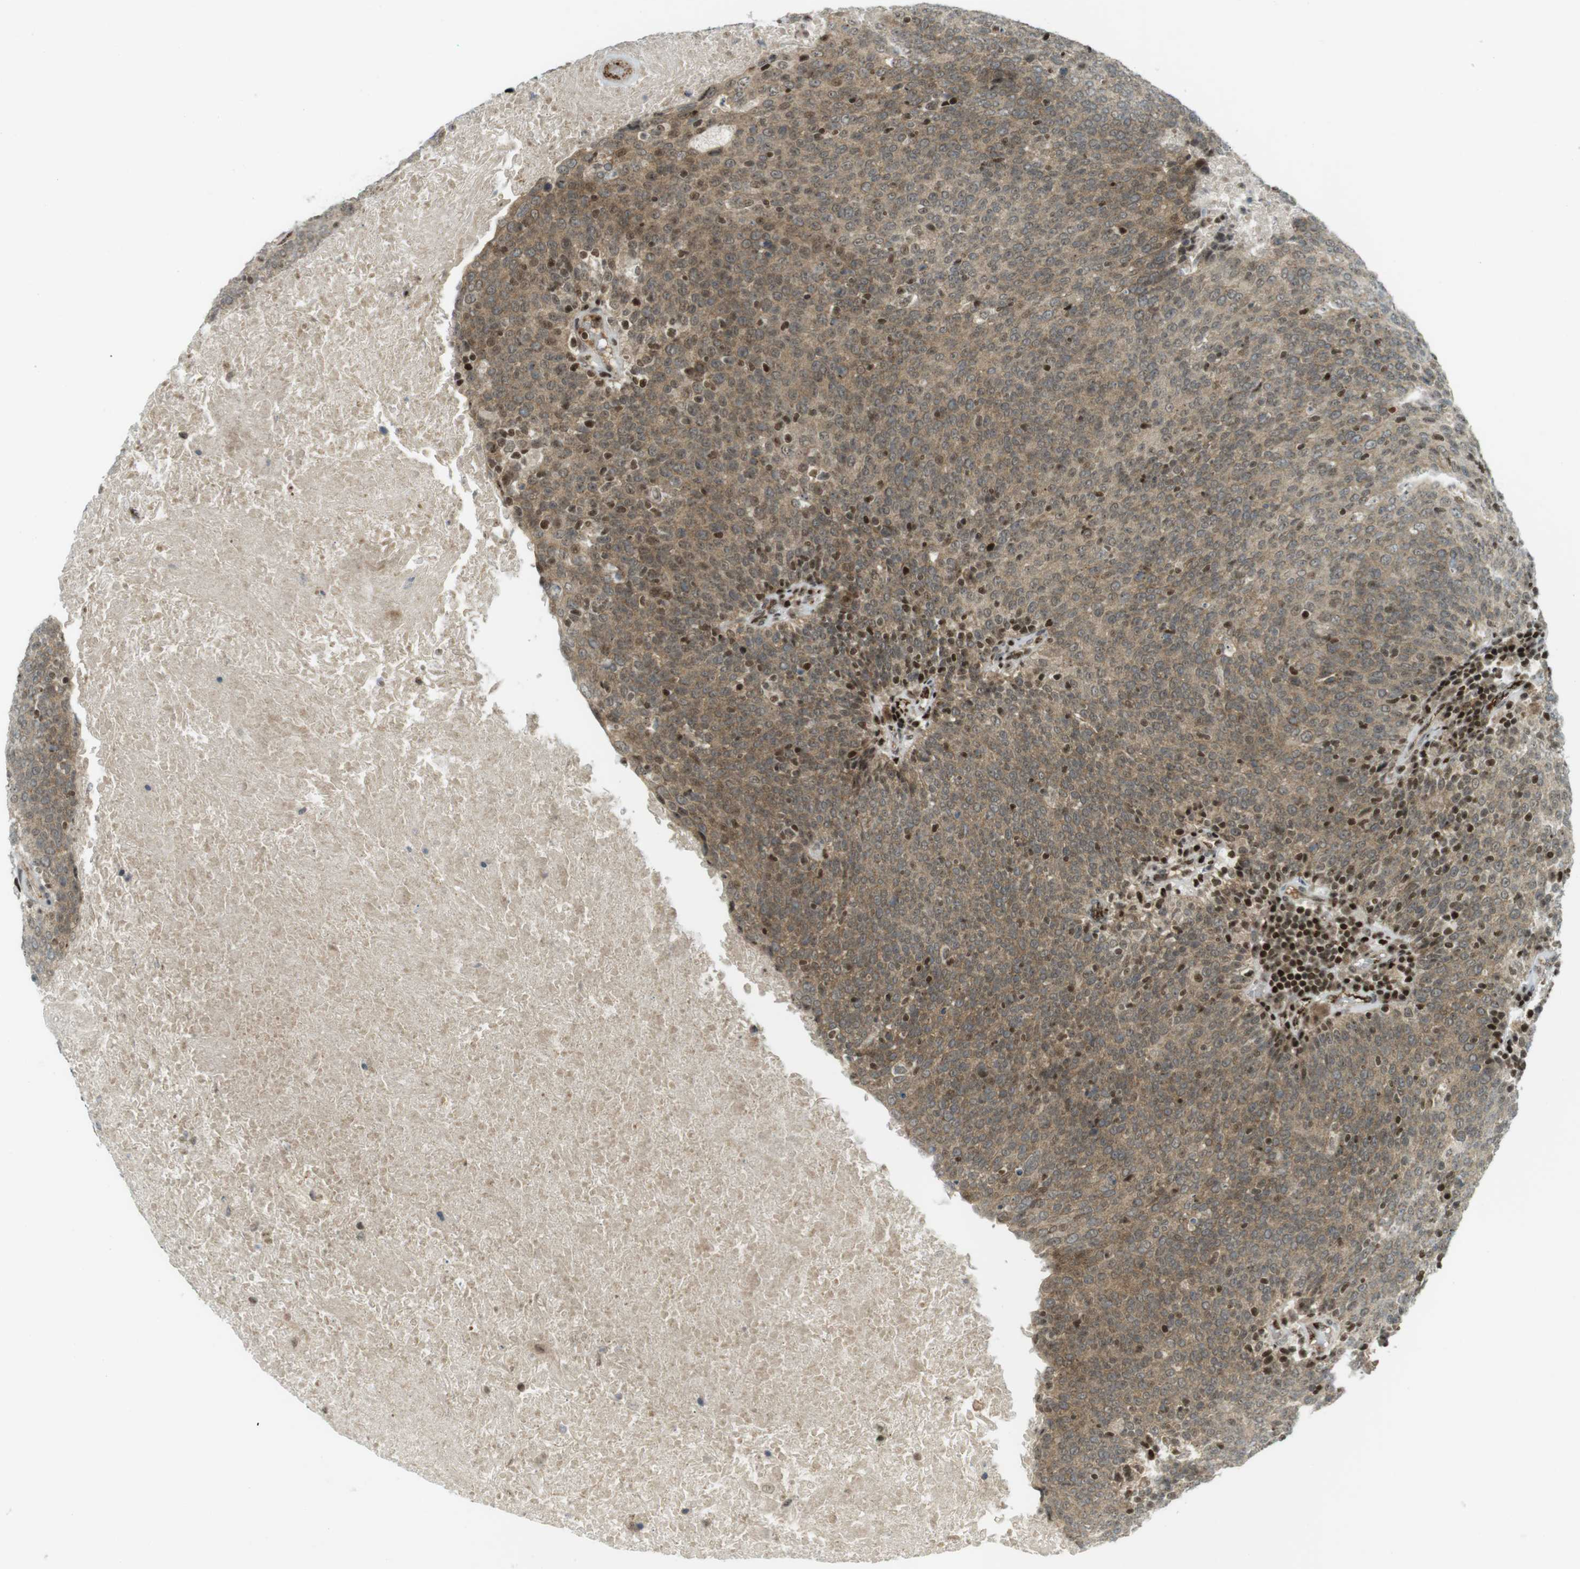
{"staining": {"intensity": "moderate", "quantity": ">75%", "location": "cytoplasmic/membranous,nuclear"}, "tissue": "head and neck cancer", "cell_type": "Tumor cells", "image_type": "cancer", "snomed": [{"axis": "morphology", "description": "Squamous cell carcinoma, NOS"}, {"axis": "morphology", "description": "Squamous cell carcinoma, metastatic, NOS"}, {"axis": "topography", "description": "Lymph node"}, {"axis": "topography", "description": "Head-Neck"}], "caption": "The immunohistochemical stain highlights moderate cytoplasmic/membranous and nuclear positivity in tumor cells of squamous cell carcinoma (head and neck) tissue.", "gene": "PPP1R13B", "patient": {"sex": "male", "age": 62}}